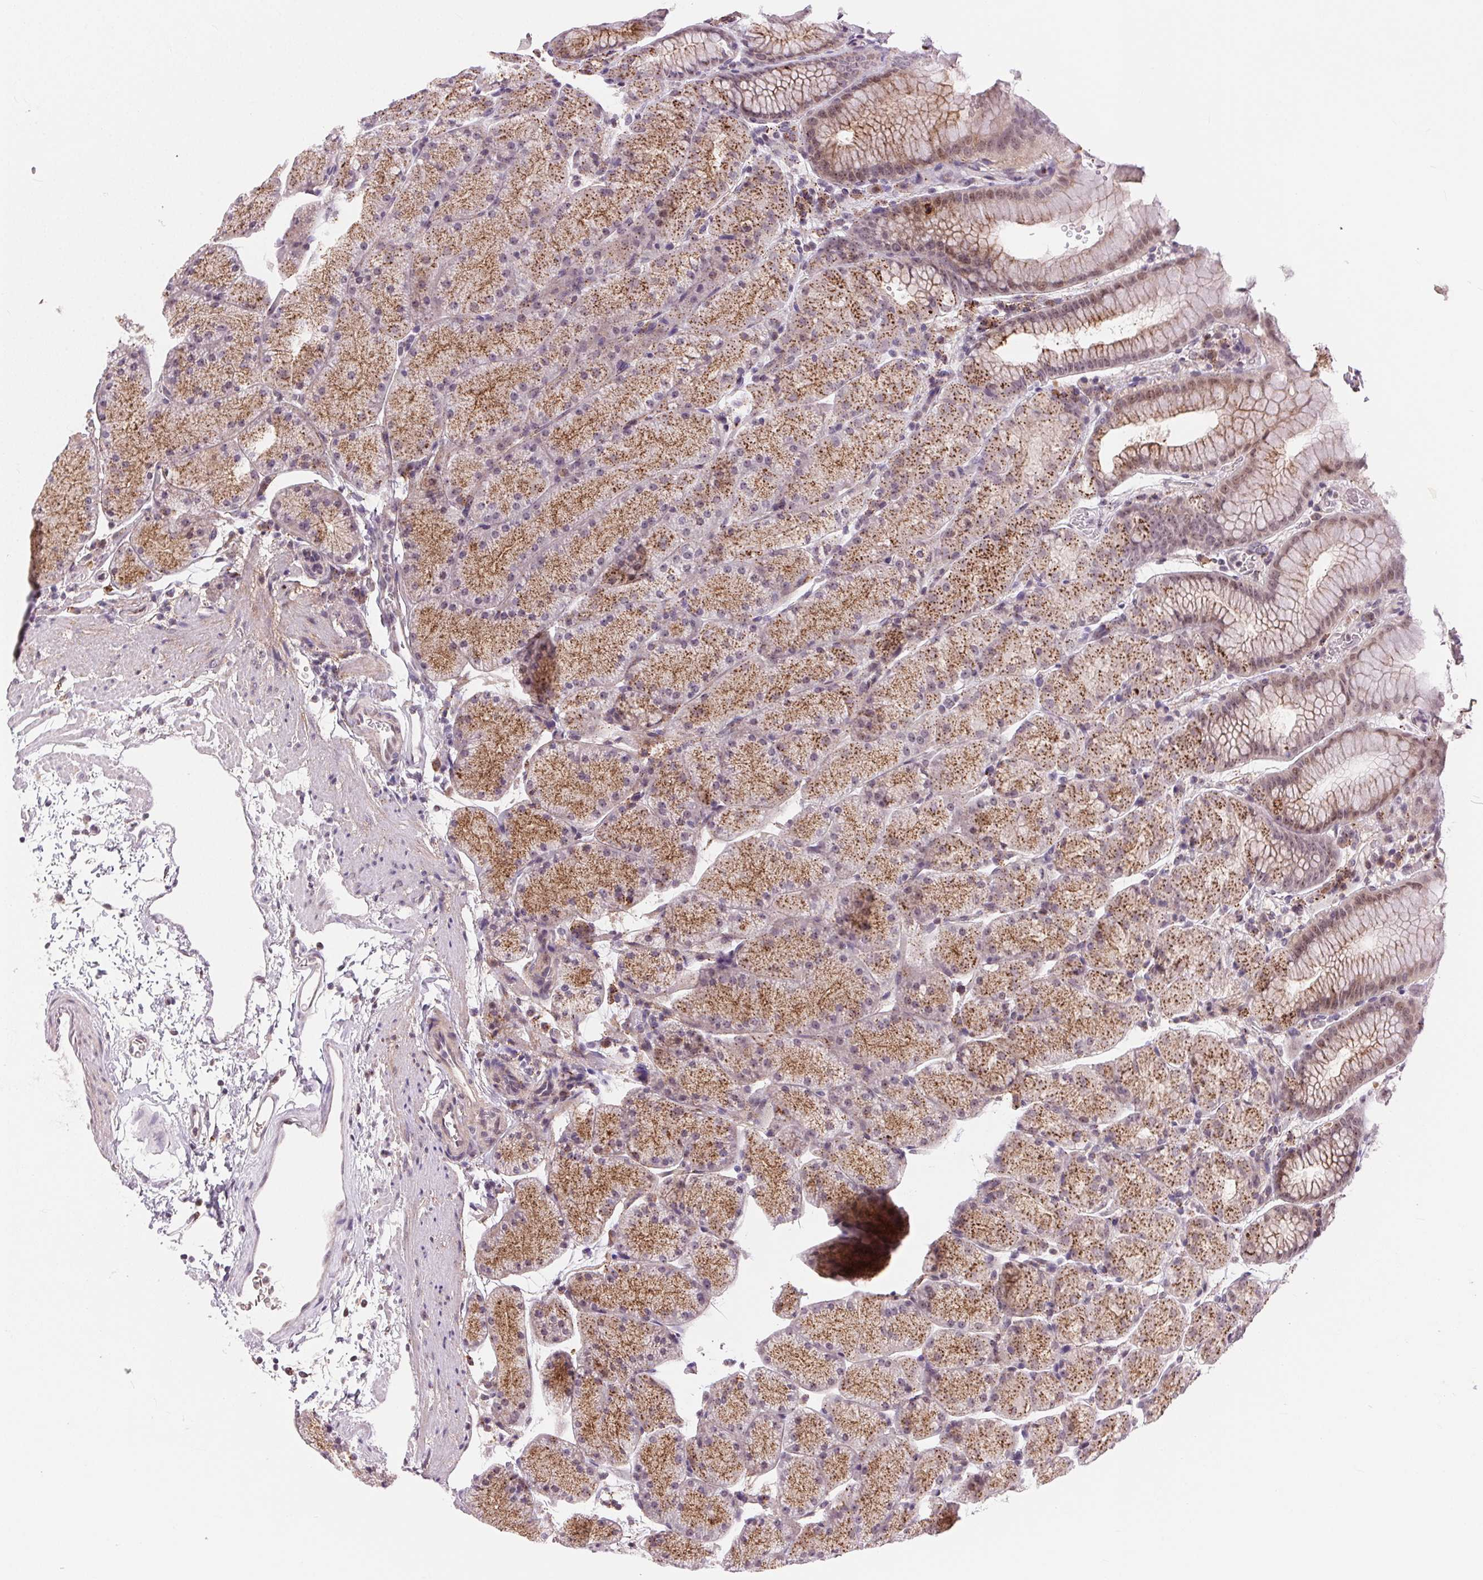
{"staining": {"intensity": "moderate", "quantity": ">75%", "location": "cytoplasmic/membranous"}, "tissue": "stomach", "cell_type": "Glandular cells", "image_type": "normal", "snomed": [{"axis": "morphology", "description": "Normal tissue, NOS"}, {"axis": "topography", "description": "Stomach, upper"}, {"axis": "topography", "description": "Stomach"}], "caption": "Glandular cells show moderate cytoplasmic/membranous positivity in about >75% of cells in benign stomach. The staining is performed using DAB (3,3'-diaminobenzidine) brown chromogen to label protein expression. The nuclei are counter-stained blue using hematoxylin.", "gene": "CHMP4B", "patient": {"sex": "male", "age": 76}}